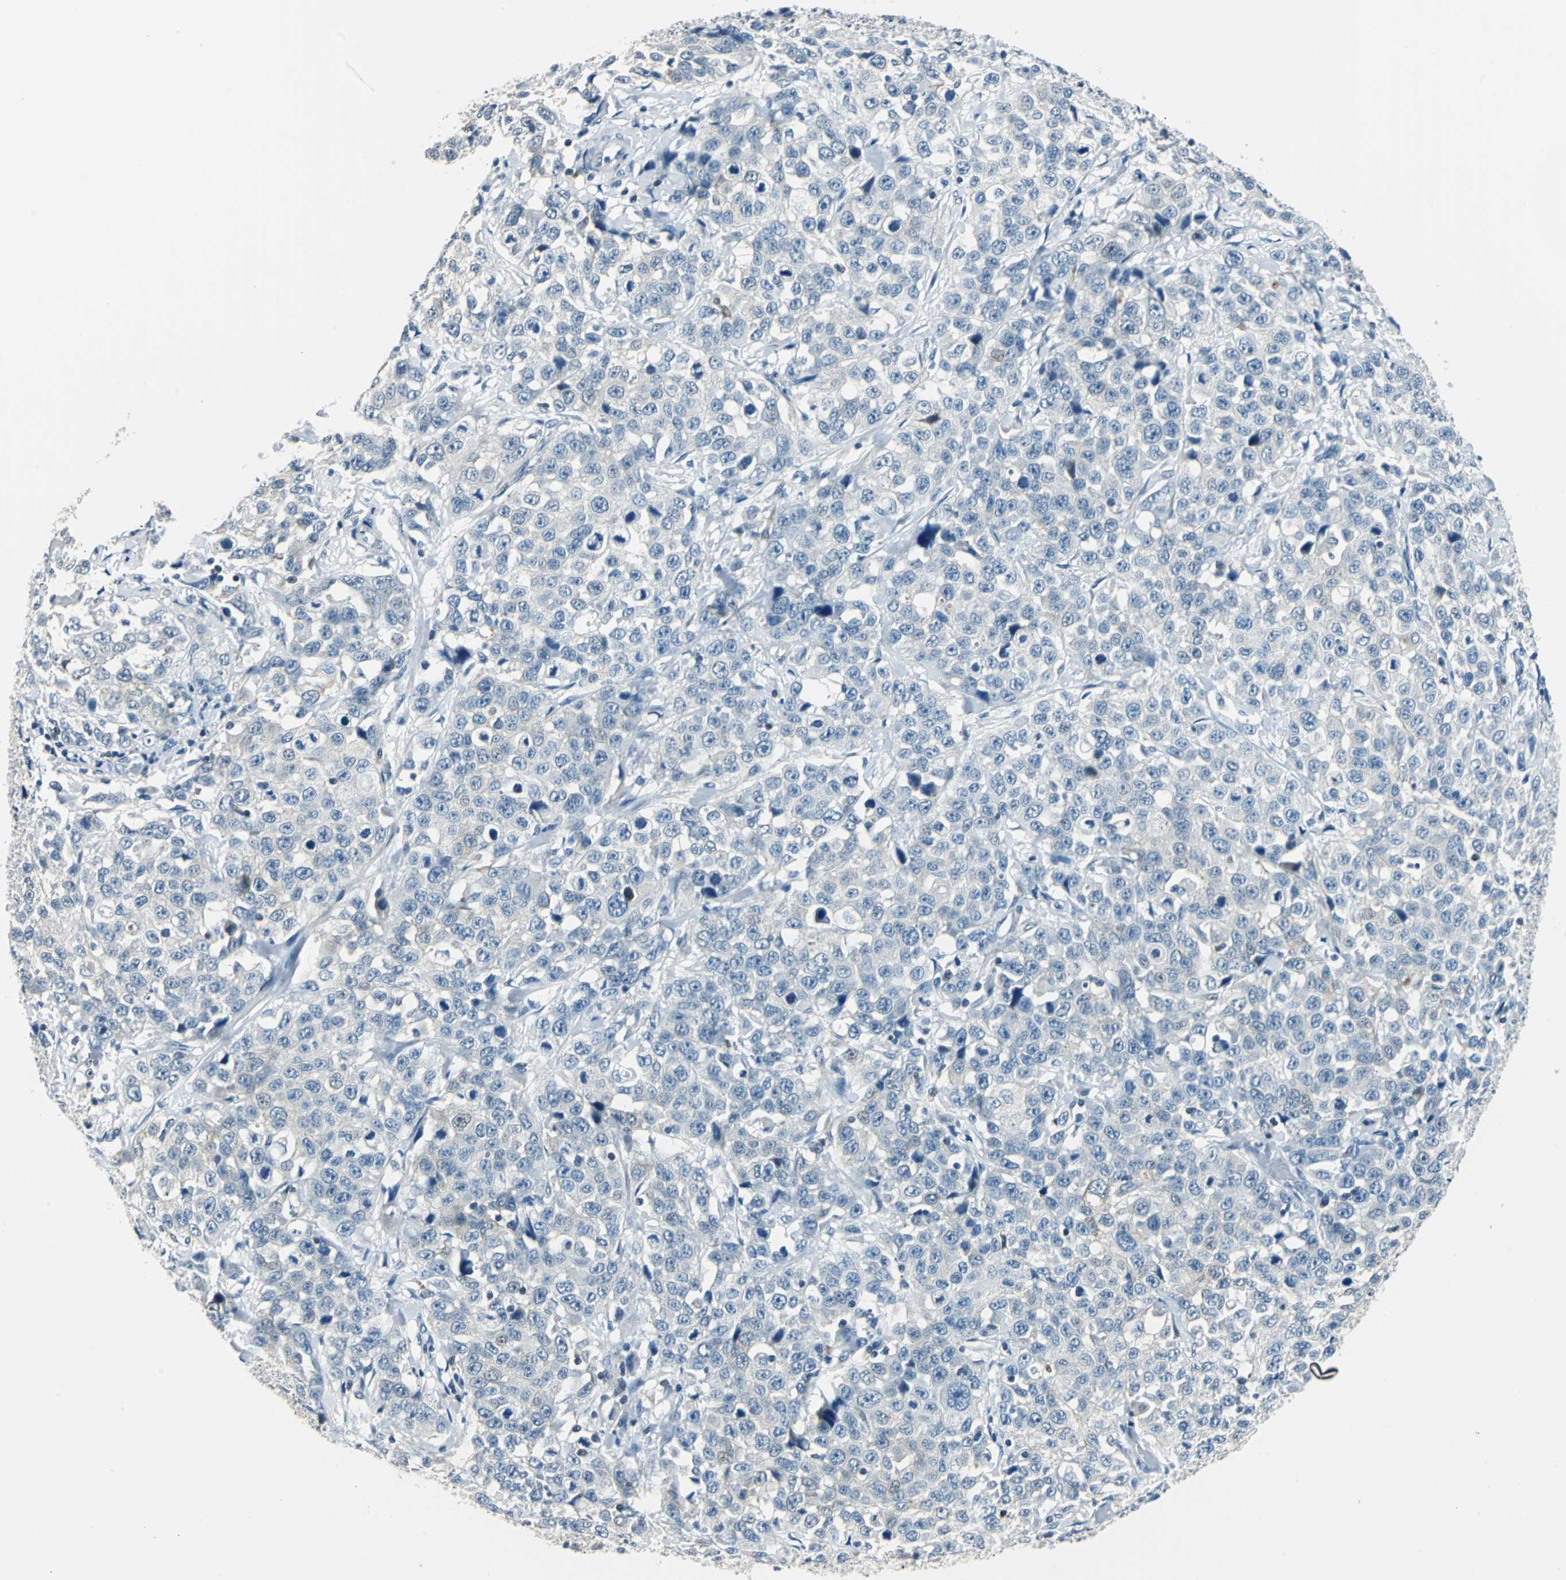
{"staining": {"intensity": "negative", "quantity": "none", "location": "none"}, "tissue": "stomach cancer", "cell_type": "Tumor cells", "image_type": "cancer", "snomed": [{"axis": "morphology", "description": "Normal tissue, NOS"}, {"axis": "morphology", "description": "Adenocarcinoma, NOS"}, {"axis": "topography", "description": "Stomach"}], "caption": "Immunohistochemical staining of human adenocarcinoma (stomach) shows no significant staining in tumor cells.", "gene": "HCFC2", "patient": {"sex": "male", "age": 48}}